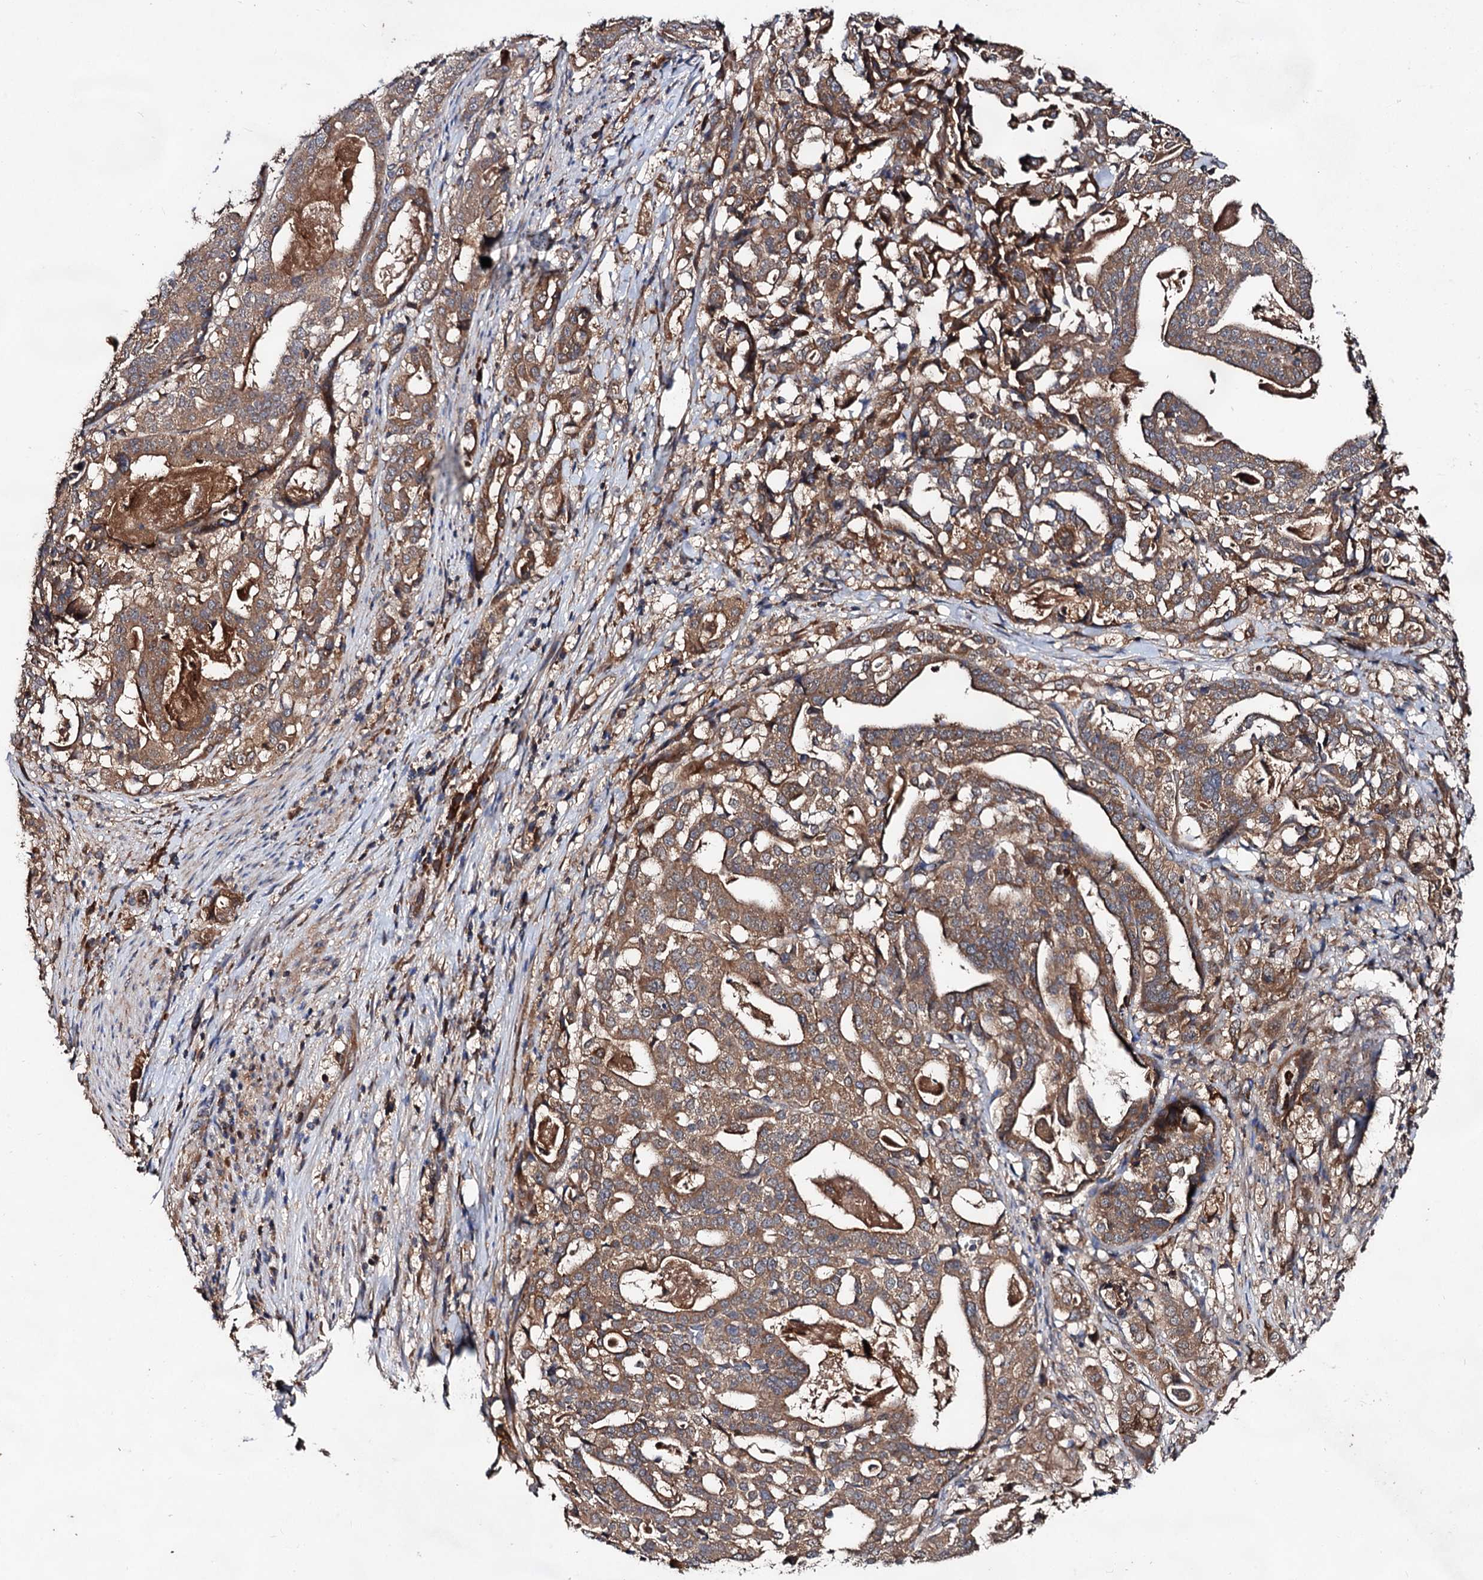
{"staining": {"intensity": "moderate", "quantity": ">75%", "location": "cytoplasmic/membranous"}, "tissue": "stomach cancer", "cell_type": "Tumor cells", "image_type": "cancer", "snomed": [{"axis": "morphology", "description": "Adenocarcinoma, NOS"}, {"axis": "topography", "description": "Stomach"}], "caption": "Moderate cytoplasmic/membranous protein staining is seen in about >75% of tumor cells in stomach adenocarcinoma. (Stains: DAB in brown, nuclei in blue, Microscopy: brightfield microscopy at high magnification).", "gene": "TEX9", "patient": {"sex": "male", "age": 48}}